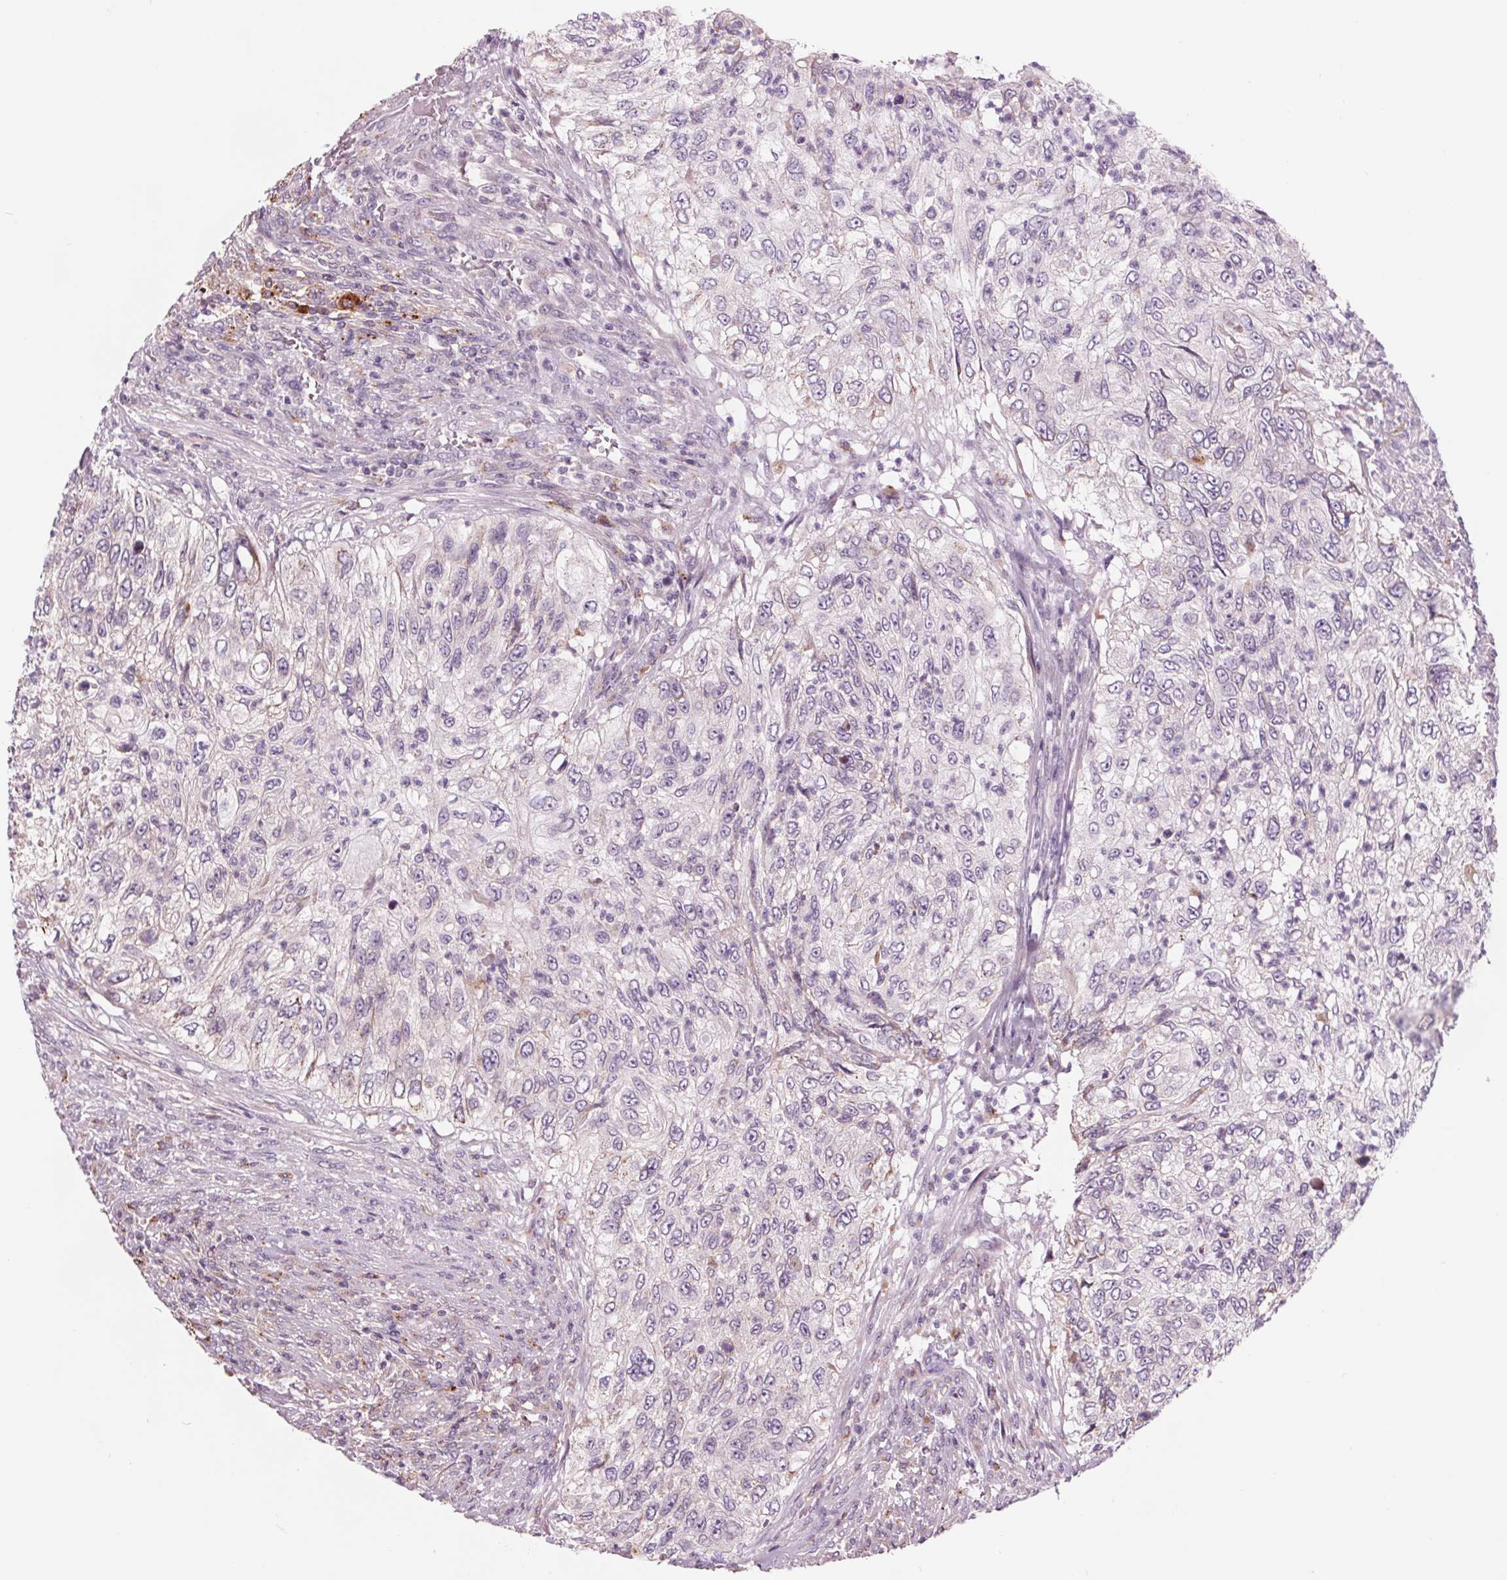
{"staining": {"intensity": "negative", "quantity": "none", "location": "none"}, "tissue": "urothelial cancer", "cell_type": "Tumor cells", "image_type": "cancer", "snomed": [{"axis": "morphology", "description": "Urothelial carcinoma, High grade"}, {"axis": "topography", "description": "Urinary bladder"}], "caption": "Tumor cells are negative for brown protein staining in urothelial cancer.", "gene": "SAMD5", "patient": {"sex": "female", "age": 60}}